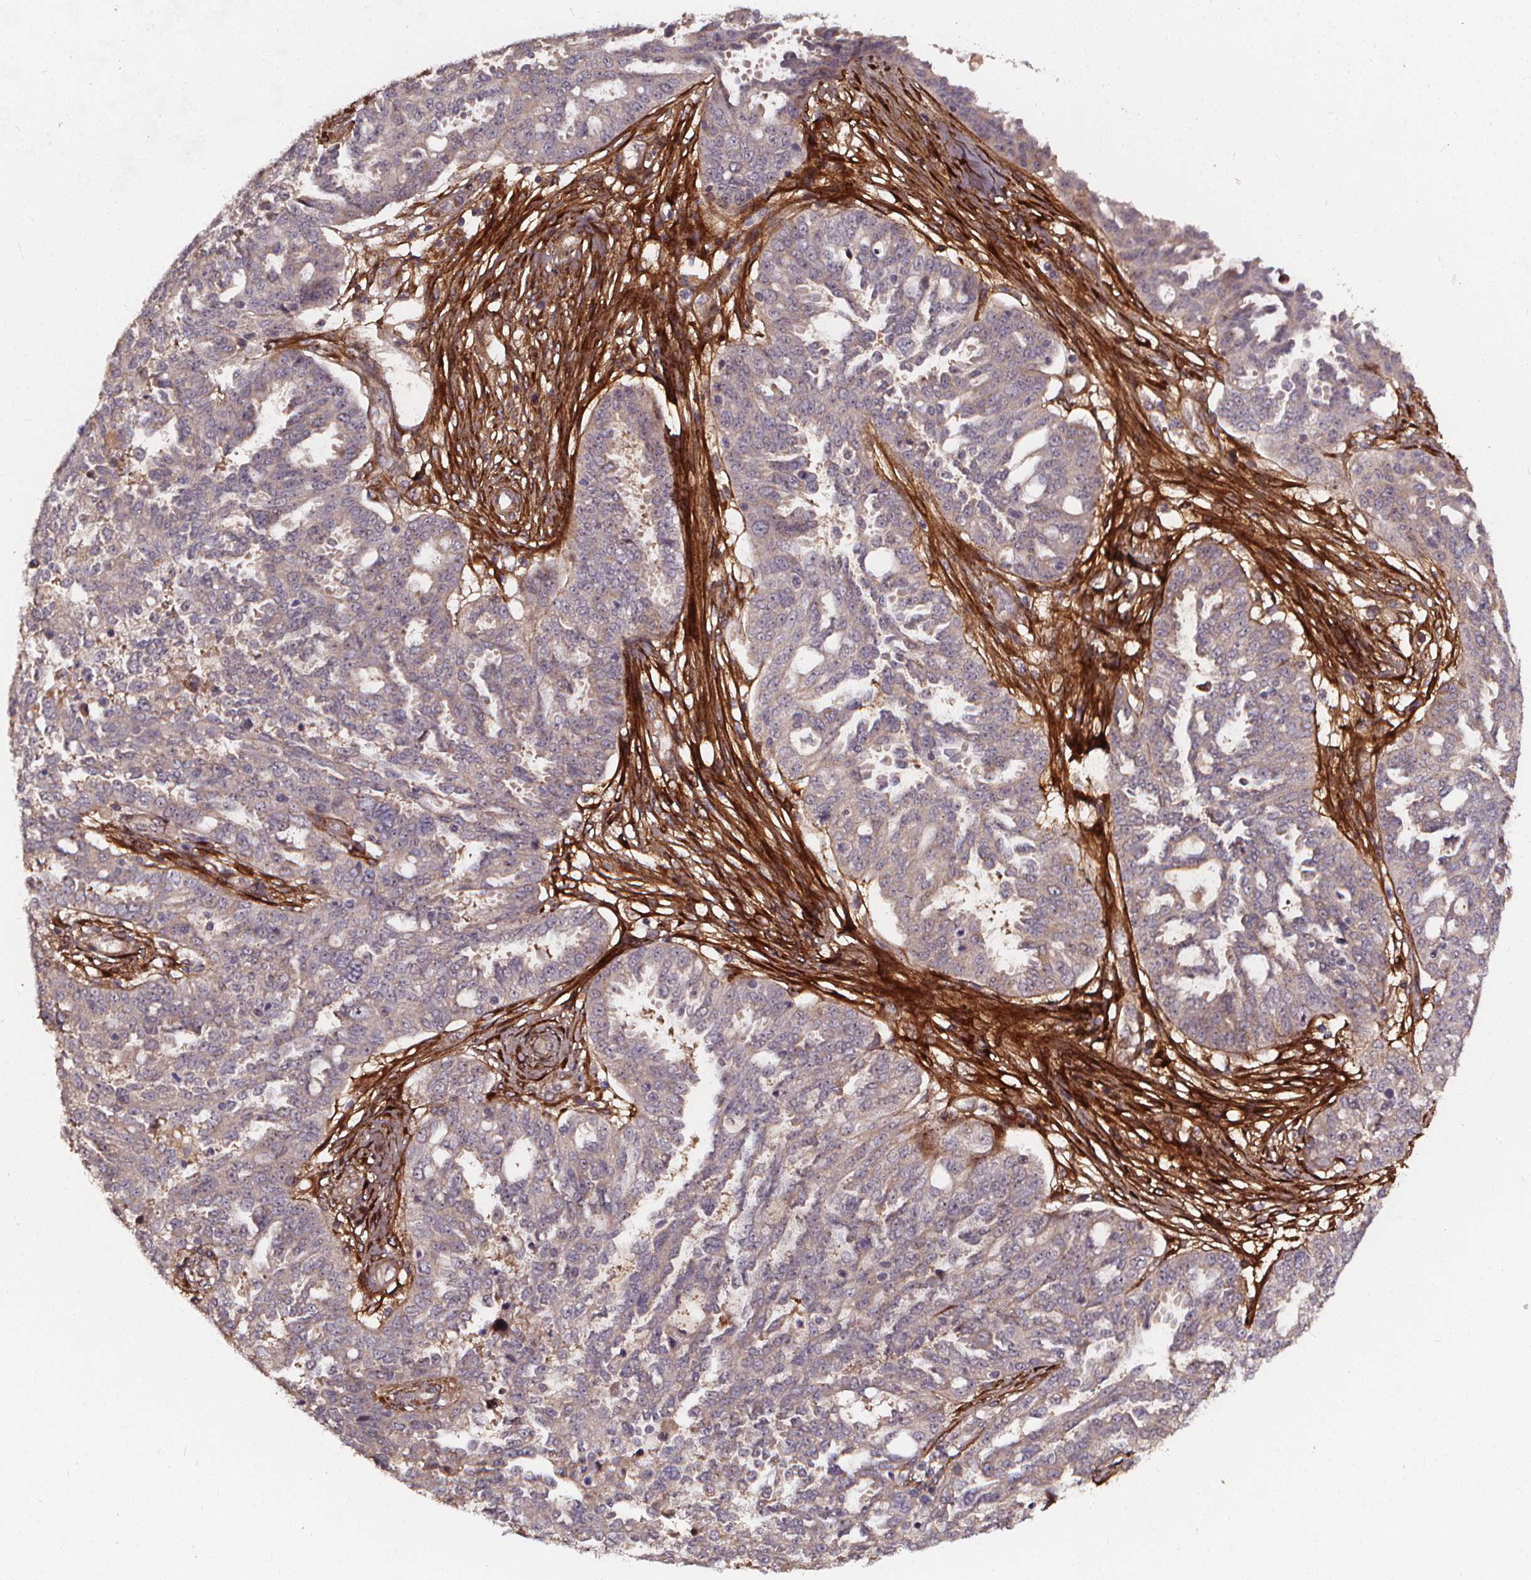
{"staining": {"intensity": "negative", "quantity": "none", "location": "none"}, "tissue": "ovarian cancer", "cell_type": "Tumor cells", "image_type": "cancer", "snomed": [{"axis": "morphology", "description": "Cystadenocarcinoma, serous, NOS"}, {"axis": "topography", "description": "Ovary"}], "caption": "IHC of human ovarian cancer demonstrates no staining in tumor cells.", "gene": "AEBP1", "patient": {"sex": "female", "age": 67}}